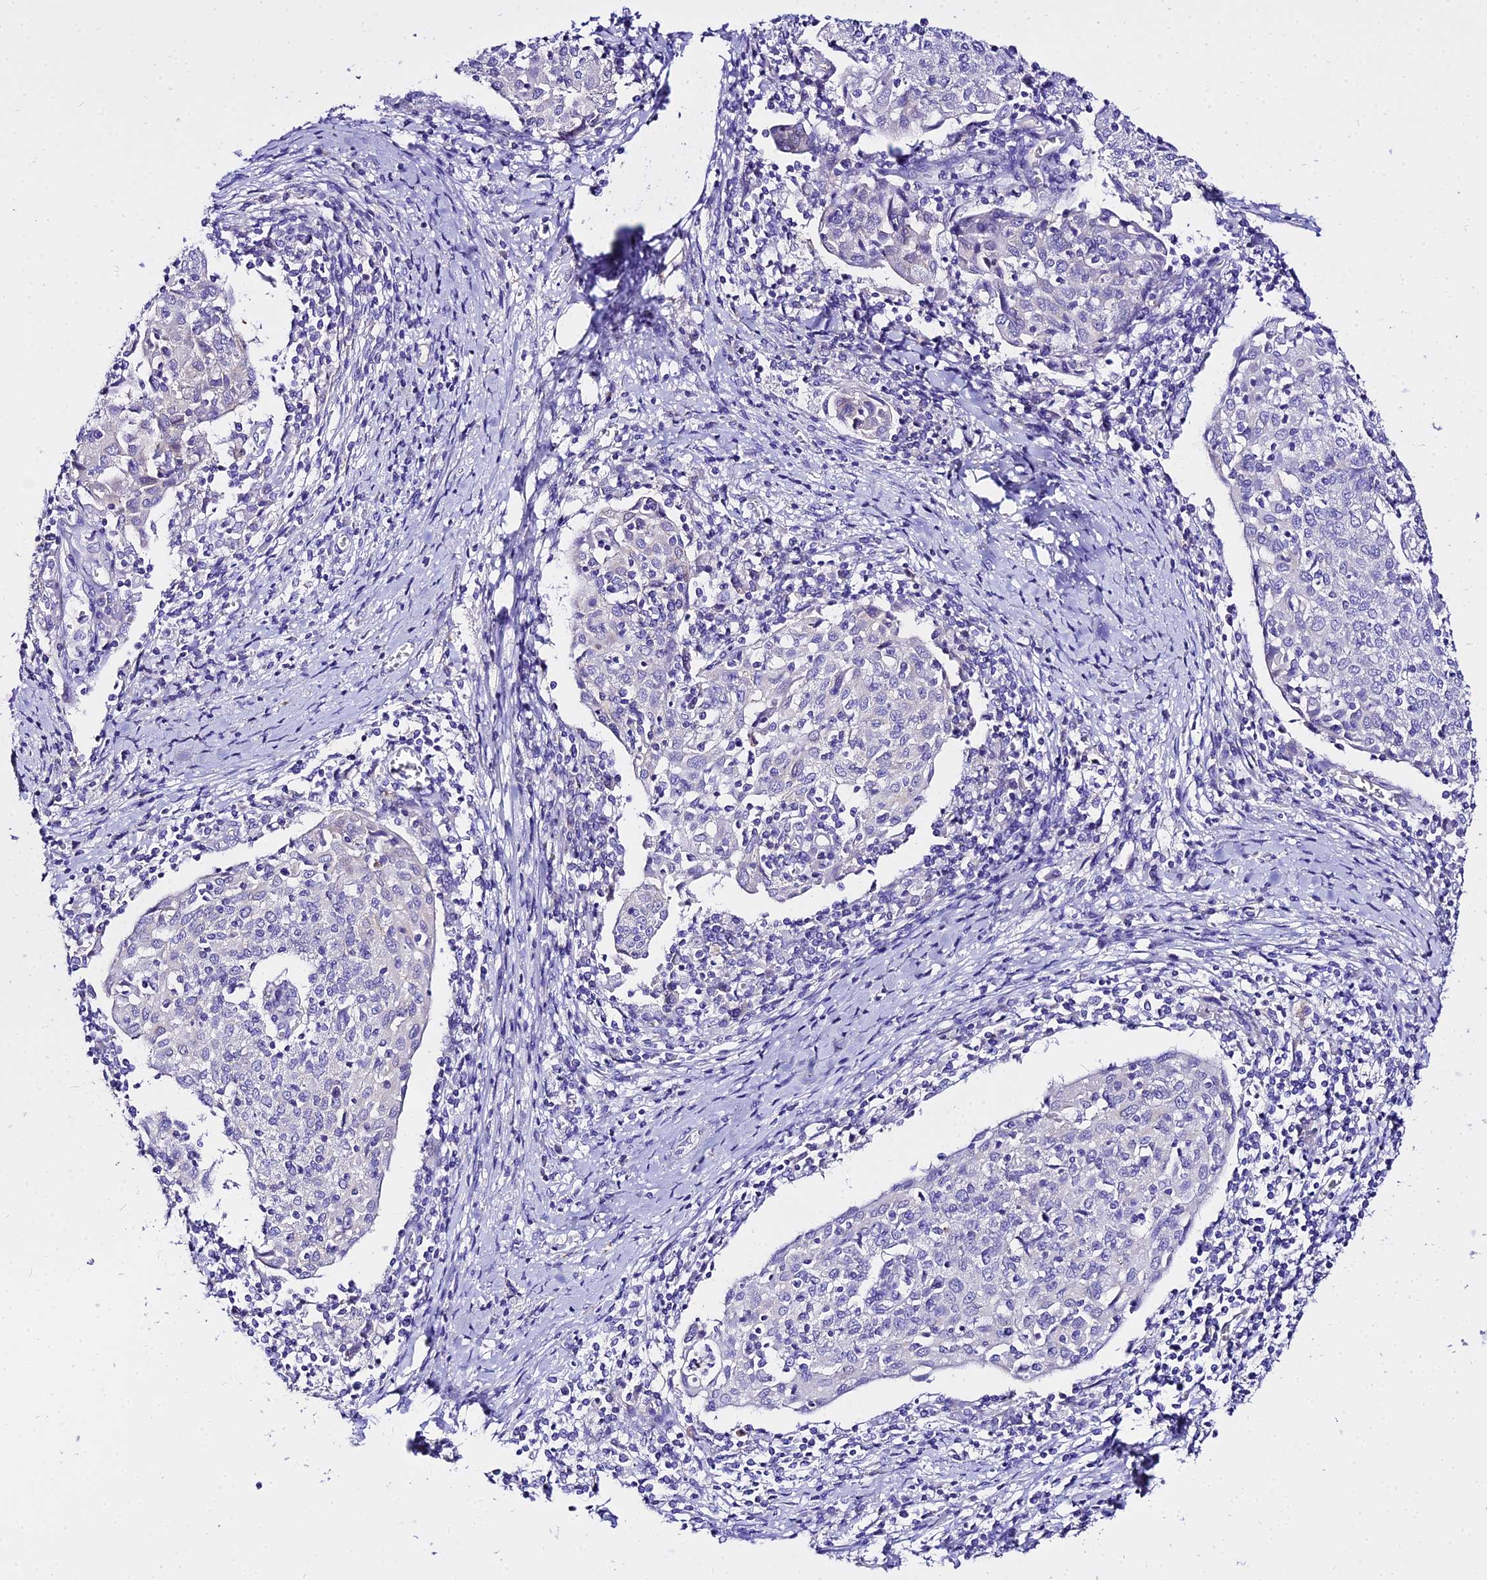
{"staining": {"intensity": "negative", "quantity": "none", "location": "none"}, "tissue": "cervical cancer", "cell_type": "Tumor cells", "image_type": "cancer", "snomed": [{"axis": "morphology", "description": "Squamous cell carcinoma, NOS"}, {"axis": "topography", "description": "Cervix"}], "caption": "Tumor cells show no significant positivity in cervical cancer (squamous cell carcinoma).", "gene": "TUBA3D", "patient": {"sex": "female", "age": 52}}